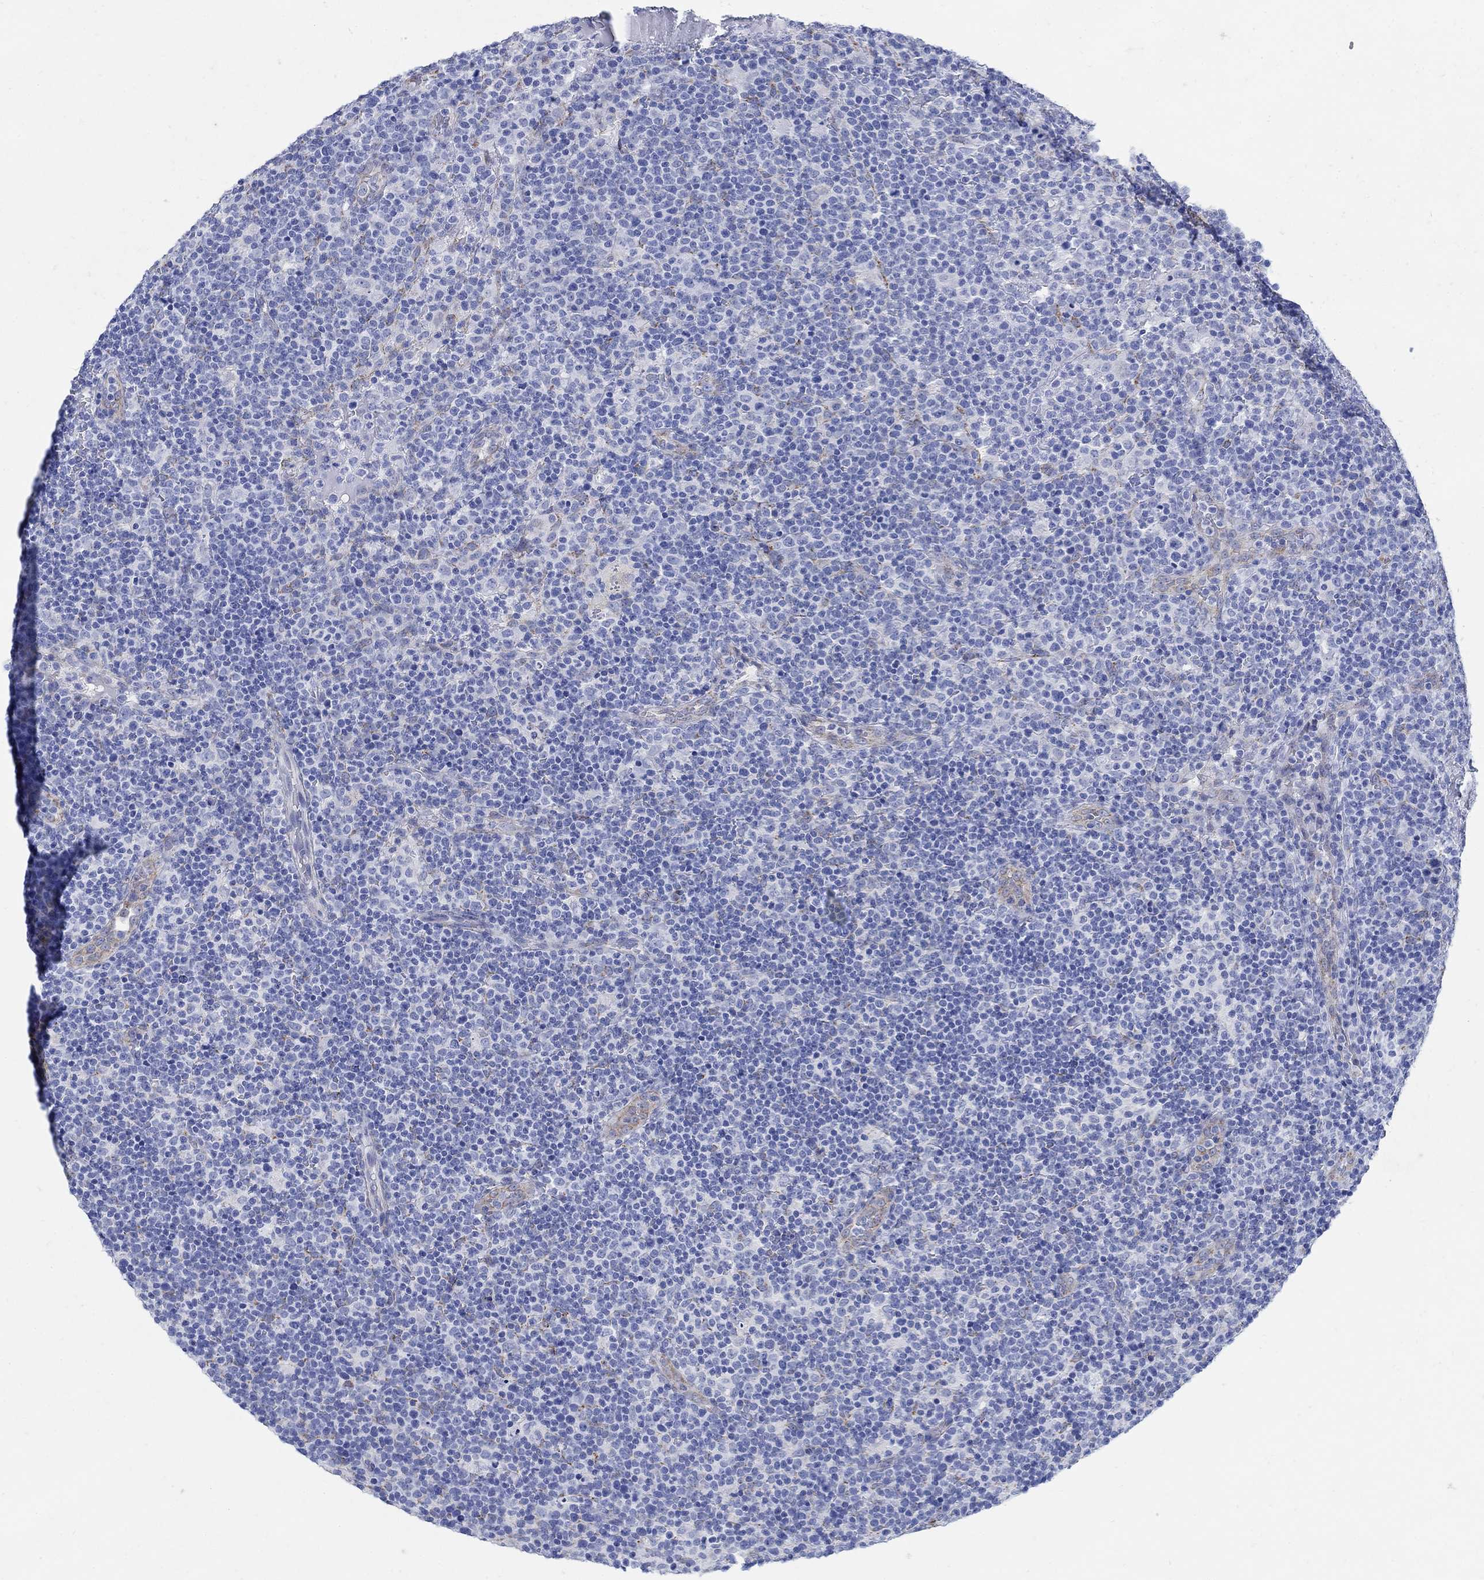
{"staining": {"intensity": "negative", "quantity": "none", "location": "none"}, "tissue": "lymphoma", "cell_type": "Tumor cells", "image_type": "cancer", "snomed": [{"axis": "morphology", "description": "Malignant lymphoma, non-Hodgkin's type, High grade"}, {"axis": "topography", "description": "Lymph node"}], "caption": "Image shows no protein staining in tumor cells of lymphoma tissue. The staining was performed using DAB to visualize the protein expression in brown, while the nuclei were stained in blue with hematoxylin (Magnification: 20x).", "gene": "ZDHHC14", "patient": {"sex": "male", "age": 61}}